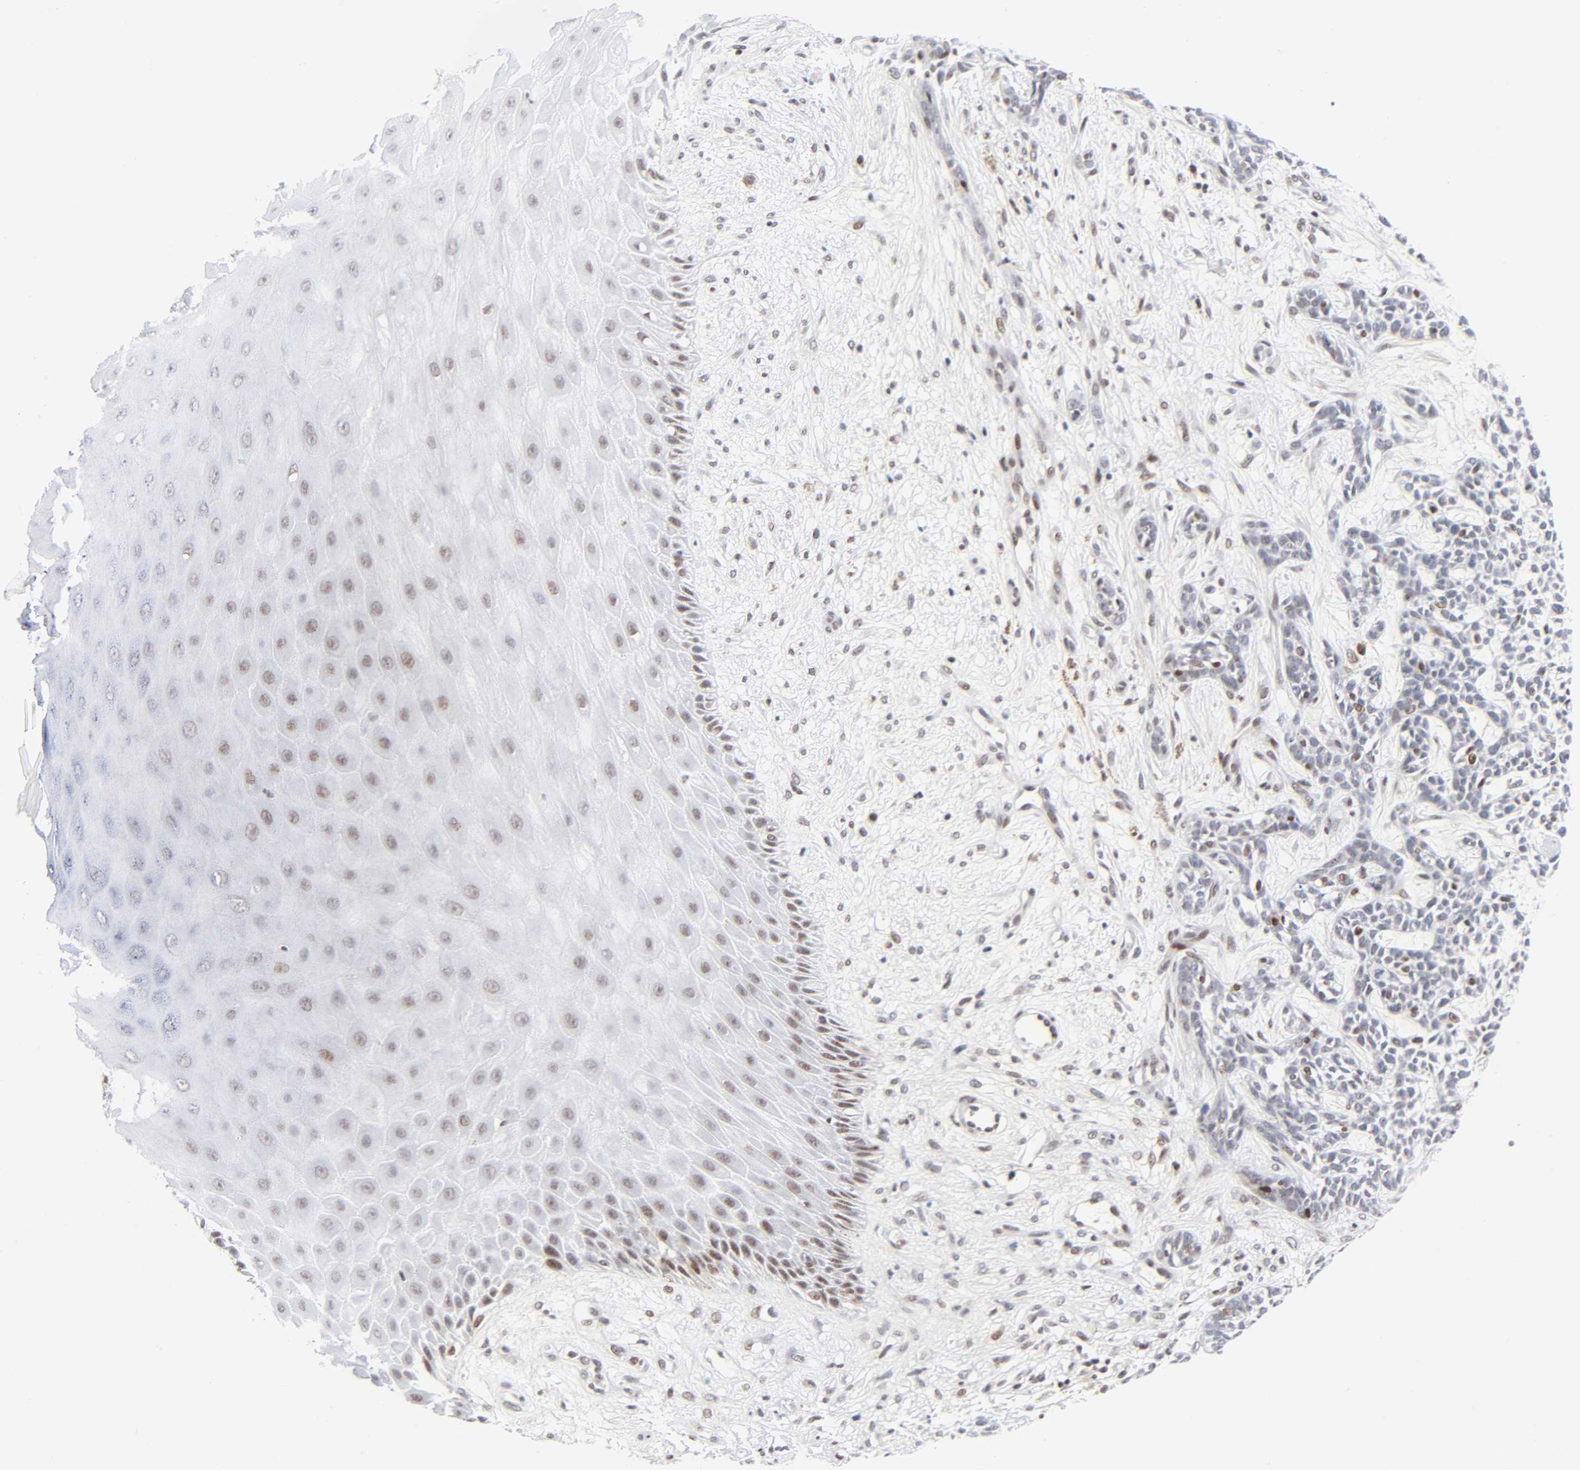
{"staining": {"intensity": "weak", "quantity": "<25%", "location": "nuclear"}, "tissue": "skin cancer", "cell_type": "Tumor cells", "image_type": "cancer", "snomed": [{"axis": "morphology", "description": "Basal cell carcinoma"}, {"axis": "topography", "description": "Skin"}], "caption": "Tumor cells are negative for brown protein staining in skin basal cell carcinoma.", "gene": "DIDO1", "patient": {"sex": "female", "age": 84}}